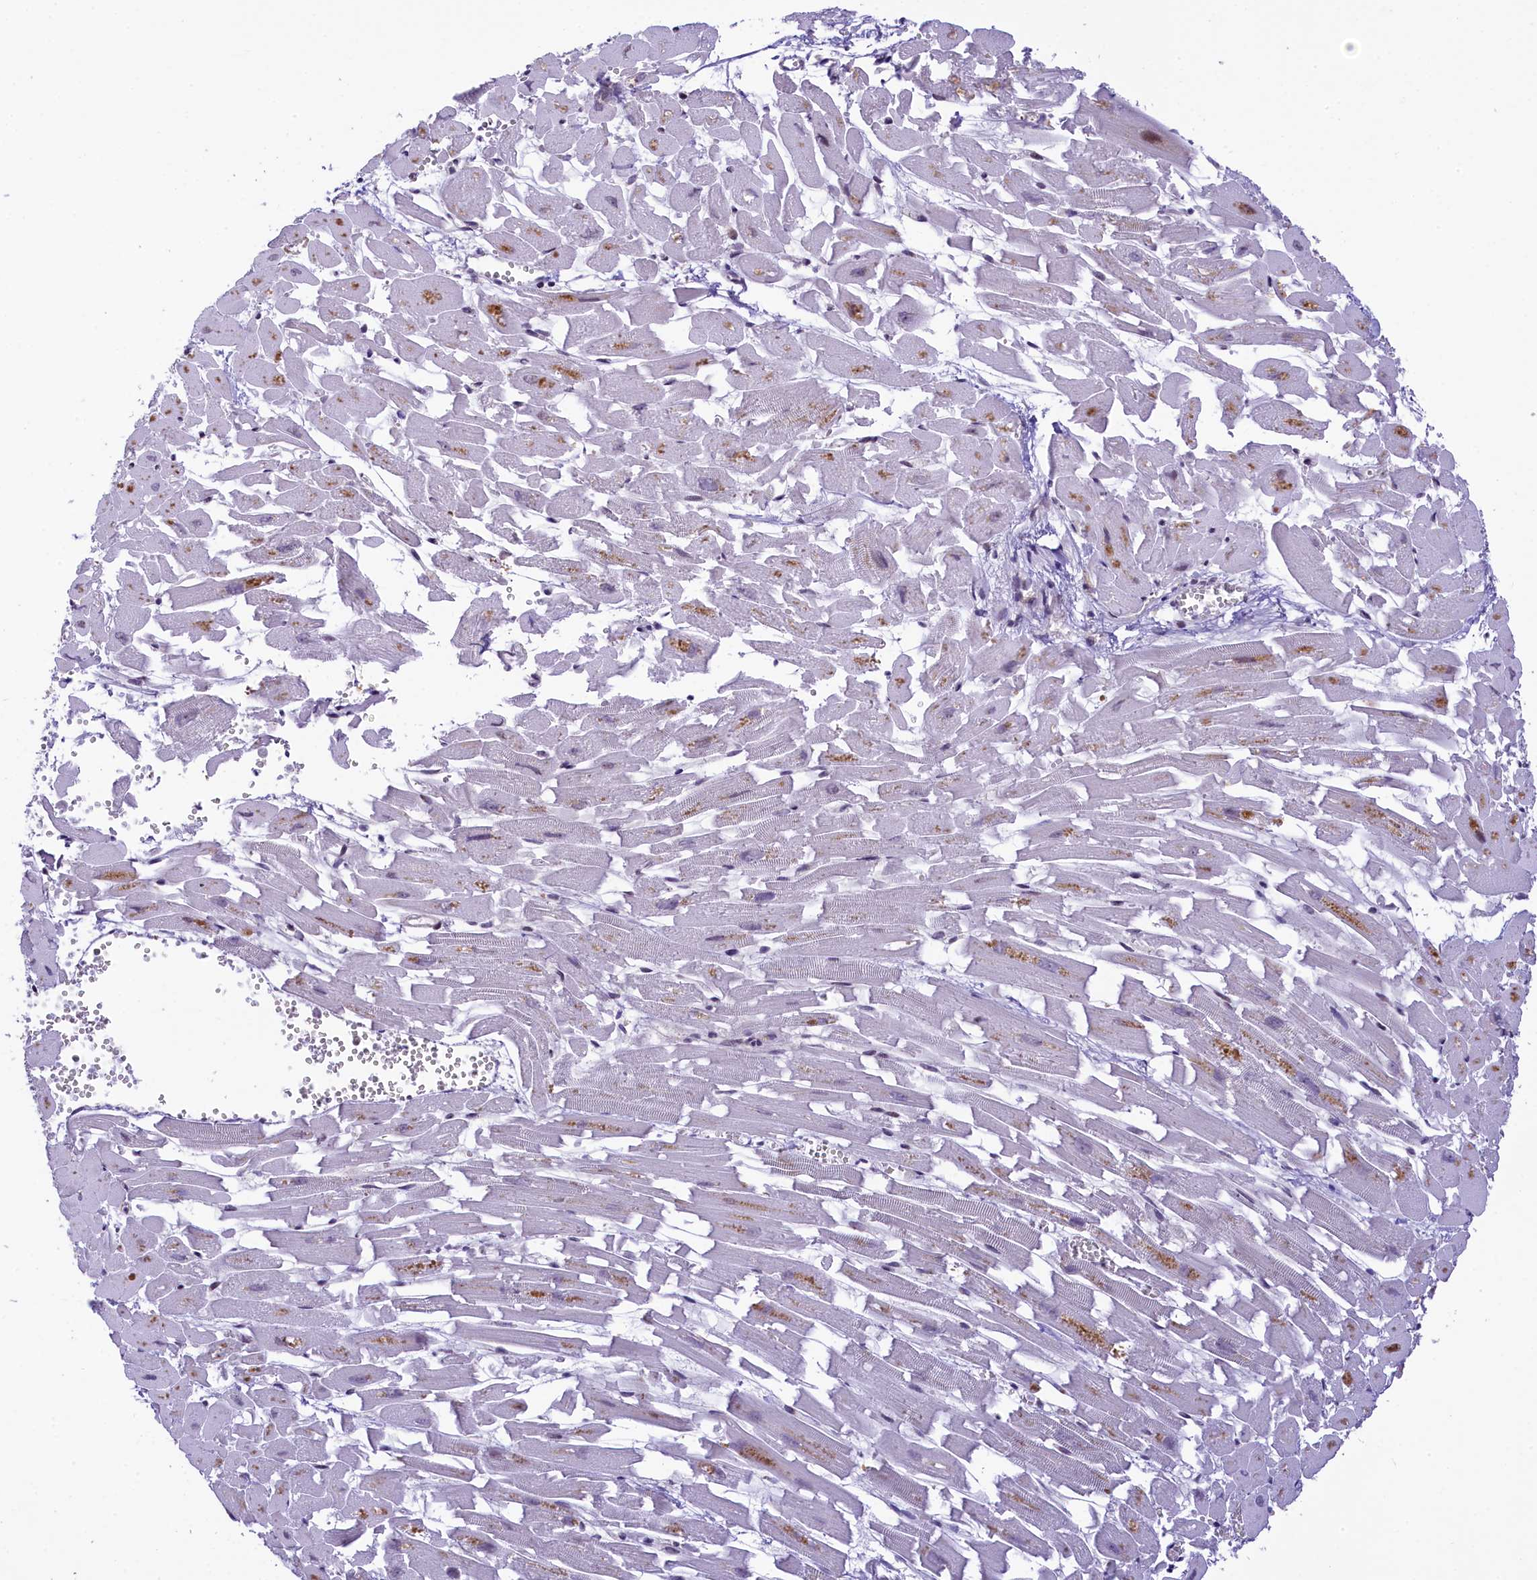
{"staining": {"intensity": "negative", "quantity": "none", "location": "none"}, "tissue": "heart muscle", "cell_type": "Cardiomyocytes", "image_type": "normal", "snomed": [{"axis": "morphology", "description": "Normal tissue, NOS"}, {"axis": "topography", "description": "Heart"}], "caption": "Immunohistochemistry (IHC) of benign heart muscle shows no staining in cardiomyocytes.", "gene": "RBBP8", "patient": {"sex": "female", "age": 64}}